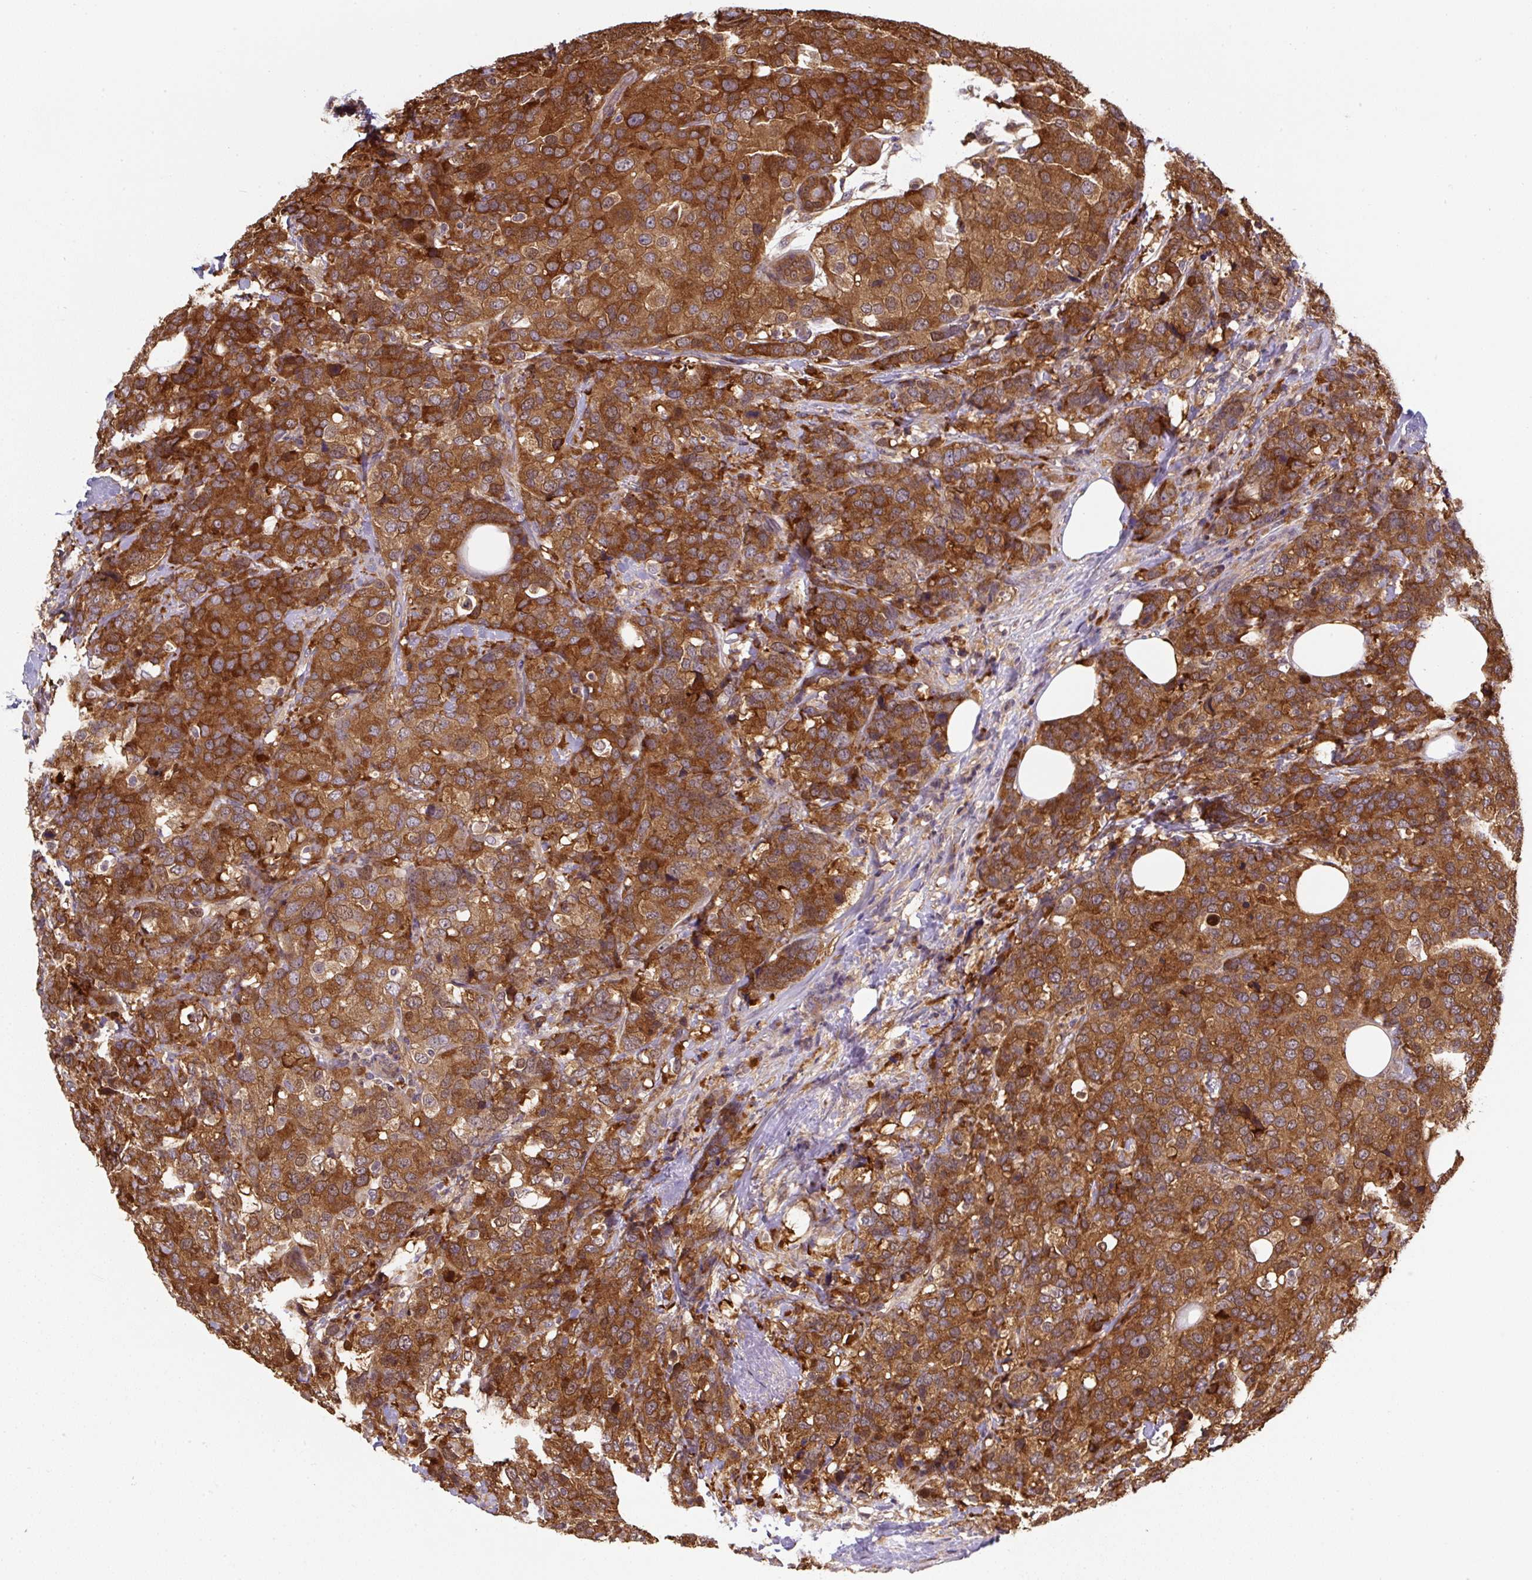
{"staining": {"intensity": "moderate", "quantity": ">75%", "location": "cytoplasmic/membranous"}, "tissue": "breast cancer", "cell_type": "Tumor cells", "image_type": "cancer", "snomed": [{"axis": "morphology", "description": "Lobular carcinoma"}, {"axis": "topography", "description": "Breast"}], "caption": "Approximately >75% of tumor cells in breast lobular carcinoma demonstrate moderate cytoplasmic/membranous protein expression as visualized by brown immunohistochemical staining.", "gene": "ST13", "patient": {"sex": "female", "age": 59}}